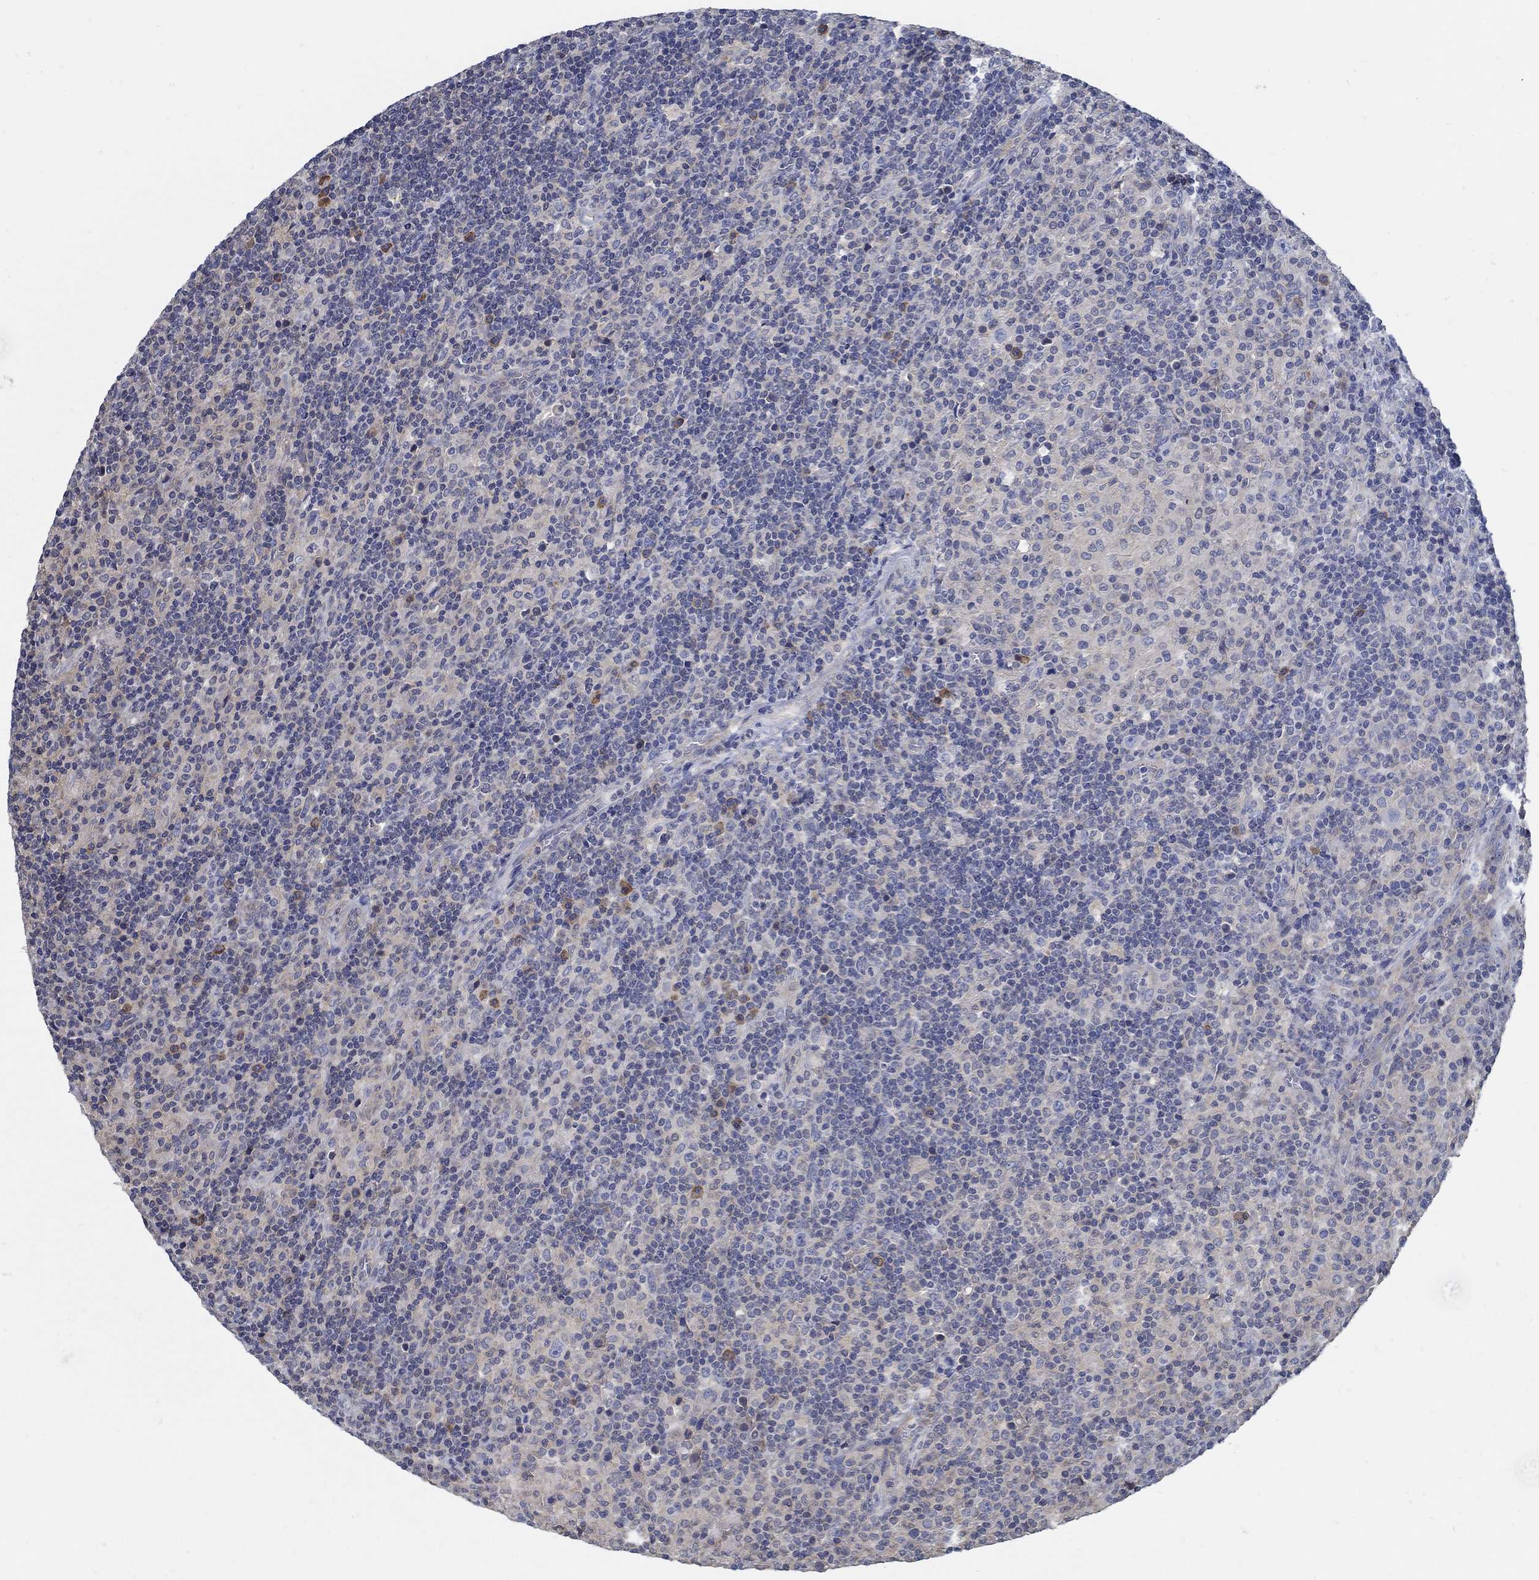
{"staining": {"intensity": "negative", "quantity": "none", "location": "none"}, "tissue": "lymphoma", "cell_type": "Tumor cells", "image_type": "cancer", "snomed": [{"axis": "morphology", "description": "Hodgkin's disease, NOS"}, {"axis": "topography", "description": "Lymph node"}], "caption": "IHC histopathology image of human lymphoma stained for a protein (brown), which displays no expression in tumor cells. The staining was performed using DAB (3,3'-diaminobenzidine) to visualize the protein expression in brown, while the nuclei were stained in blue with hematoxylin (Magnification: 20x).", "gene": "PCDH11X", "patient": {"sex": "male", "age": 70}}